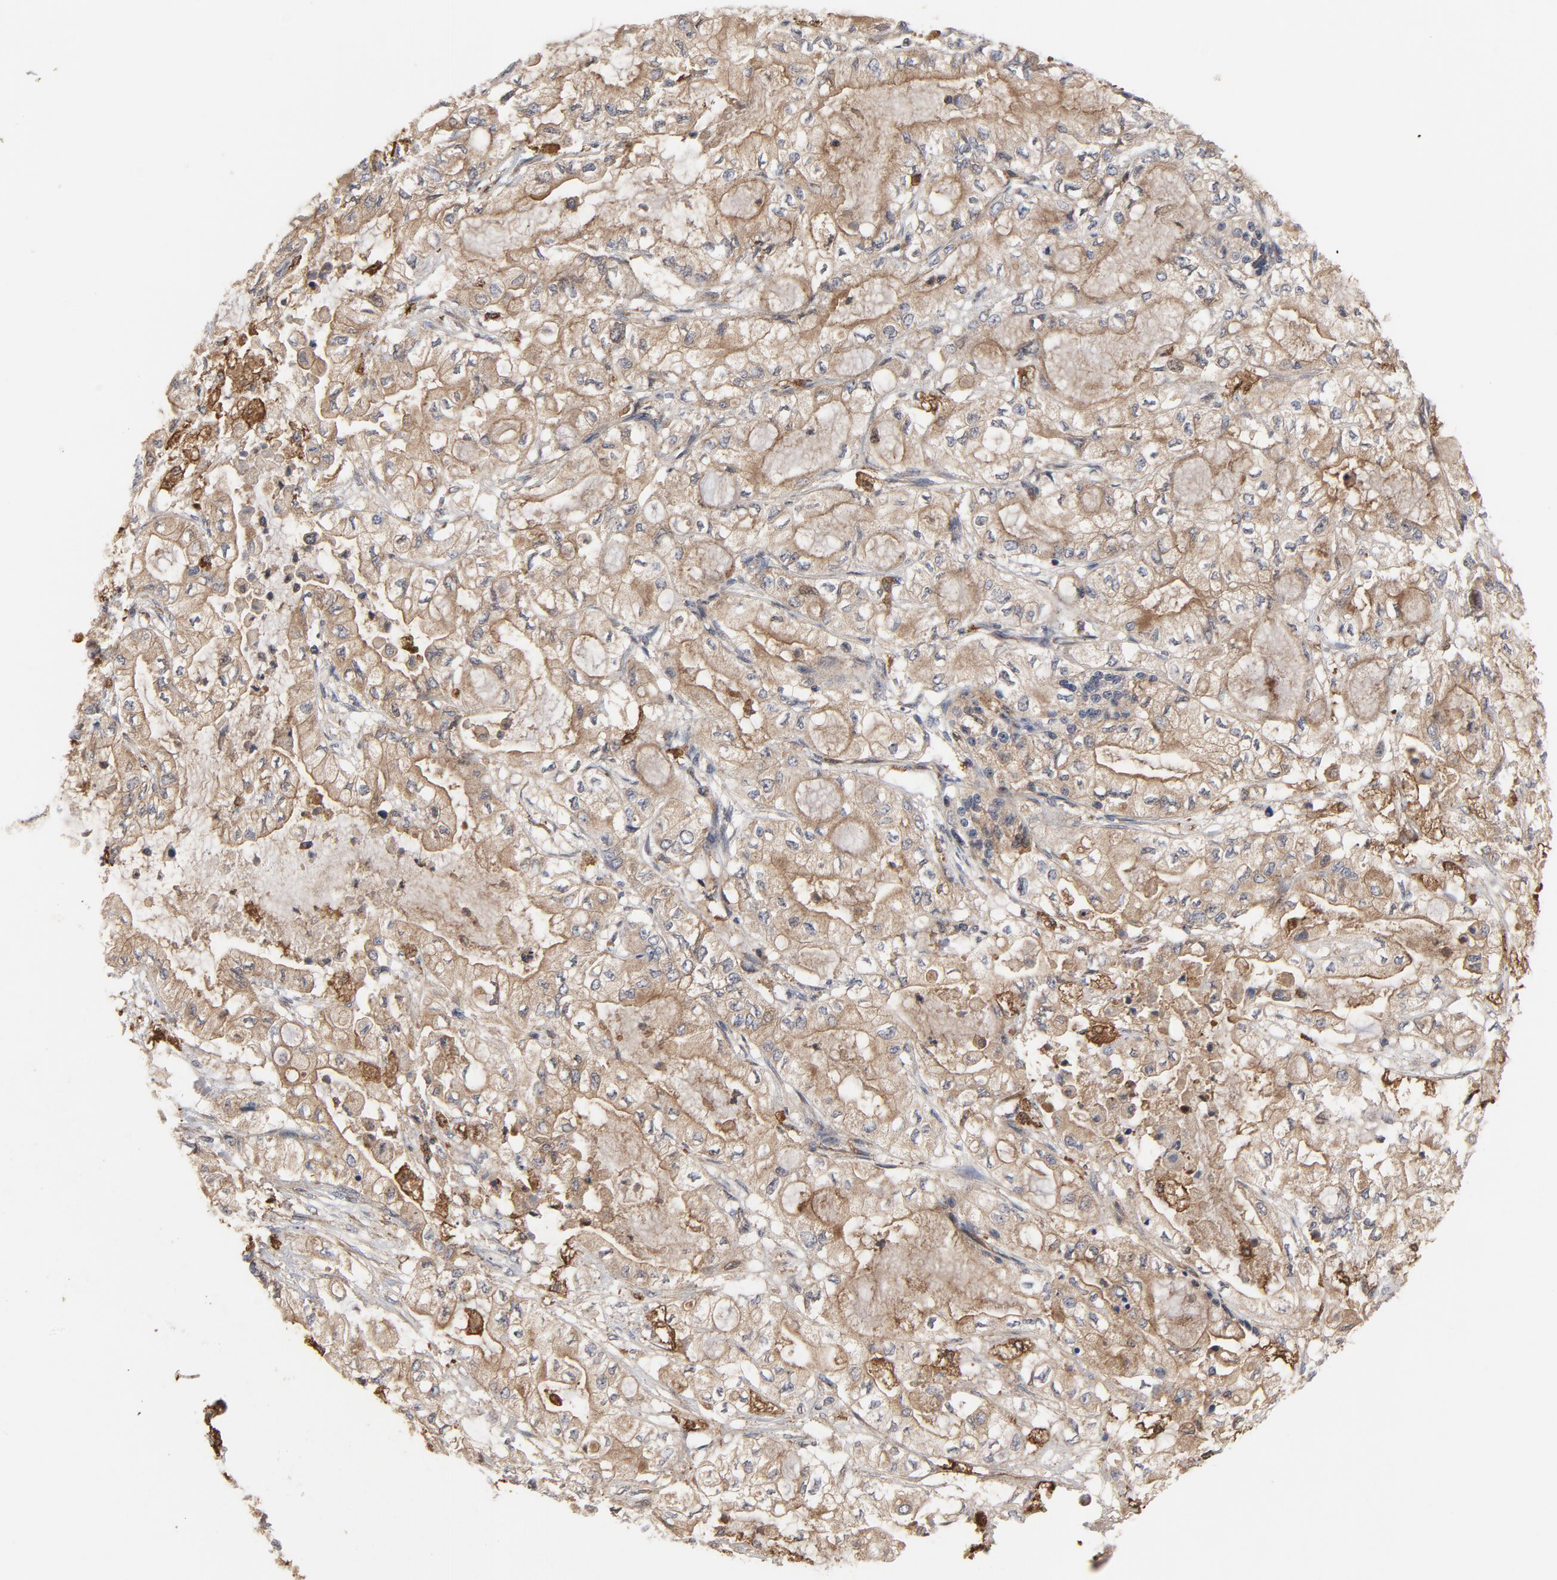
{"staining": {"intensity": "moderate", "quantity": ">75%", "location": "cytoplasmic/membranous"}, "tissue": "pancreatic cancer", "cell_type": "Tumor cells", "image_type": "cancer", "snomed": [{"axis": "morphology", "description": "Adenocarcinoma, NOS"}, {"axis": "topography", "description": "Pancreas"}], "caption": "Moderate cytoplasmic/membranous protein positivity is appreciated in approximately >75% of tumor cells in pancreatic cancer. Nuclei are stained in blue.", "gene": "RAPGEF4", "patient": {"sex": "male", "age": 79}}